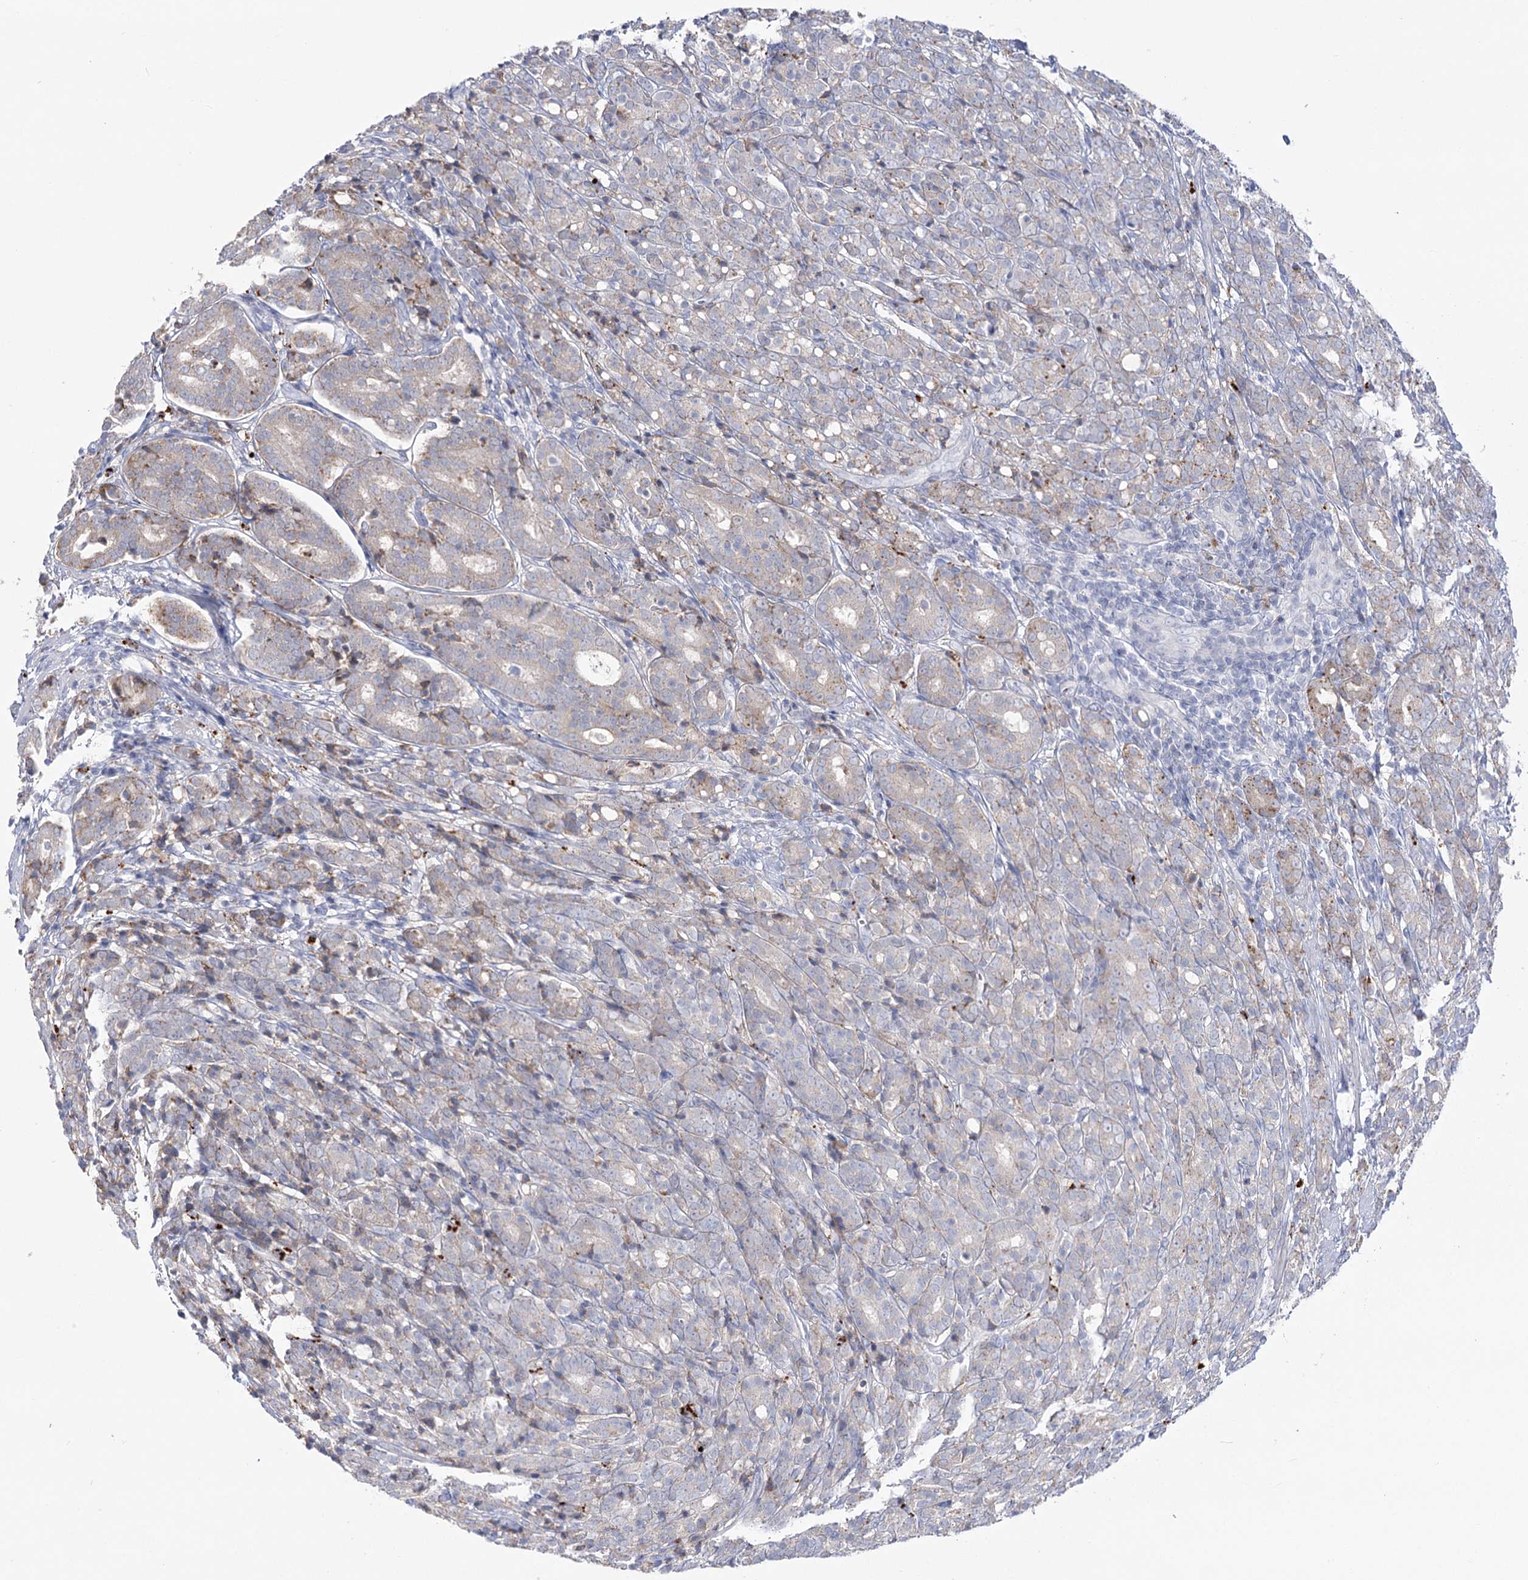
{"staining": {"intensity": "weak", "quantity": "<25%", "location": "cytoplasmic/membranous"}, "tissue": "prostate cancer", "cell_type": "Tumor cells", "image_type": "cancer", "snomed": [{"axis": "morphology", "description": "Adenocarcinoma, High grade"}, {"axis": "topography", "description": "Prostate"}], "caption": "Histopathology image shows no significant protein positivity in tumor cells of prostate cancer (high-grade adenocarcinoma). (Brightfield microscopy of DAB immunohistochemistry (IHC) at high magnification).", "gene": "SIAE", "patient": {"sex": "male", "age": 62}}